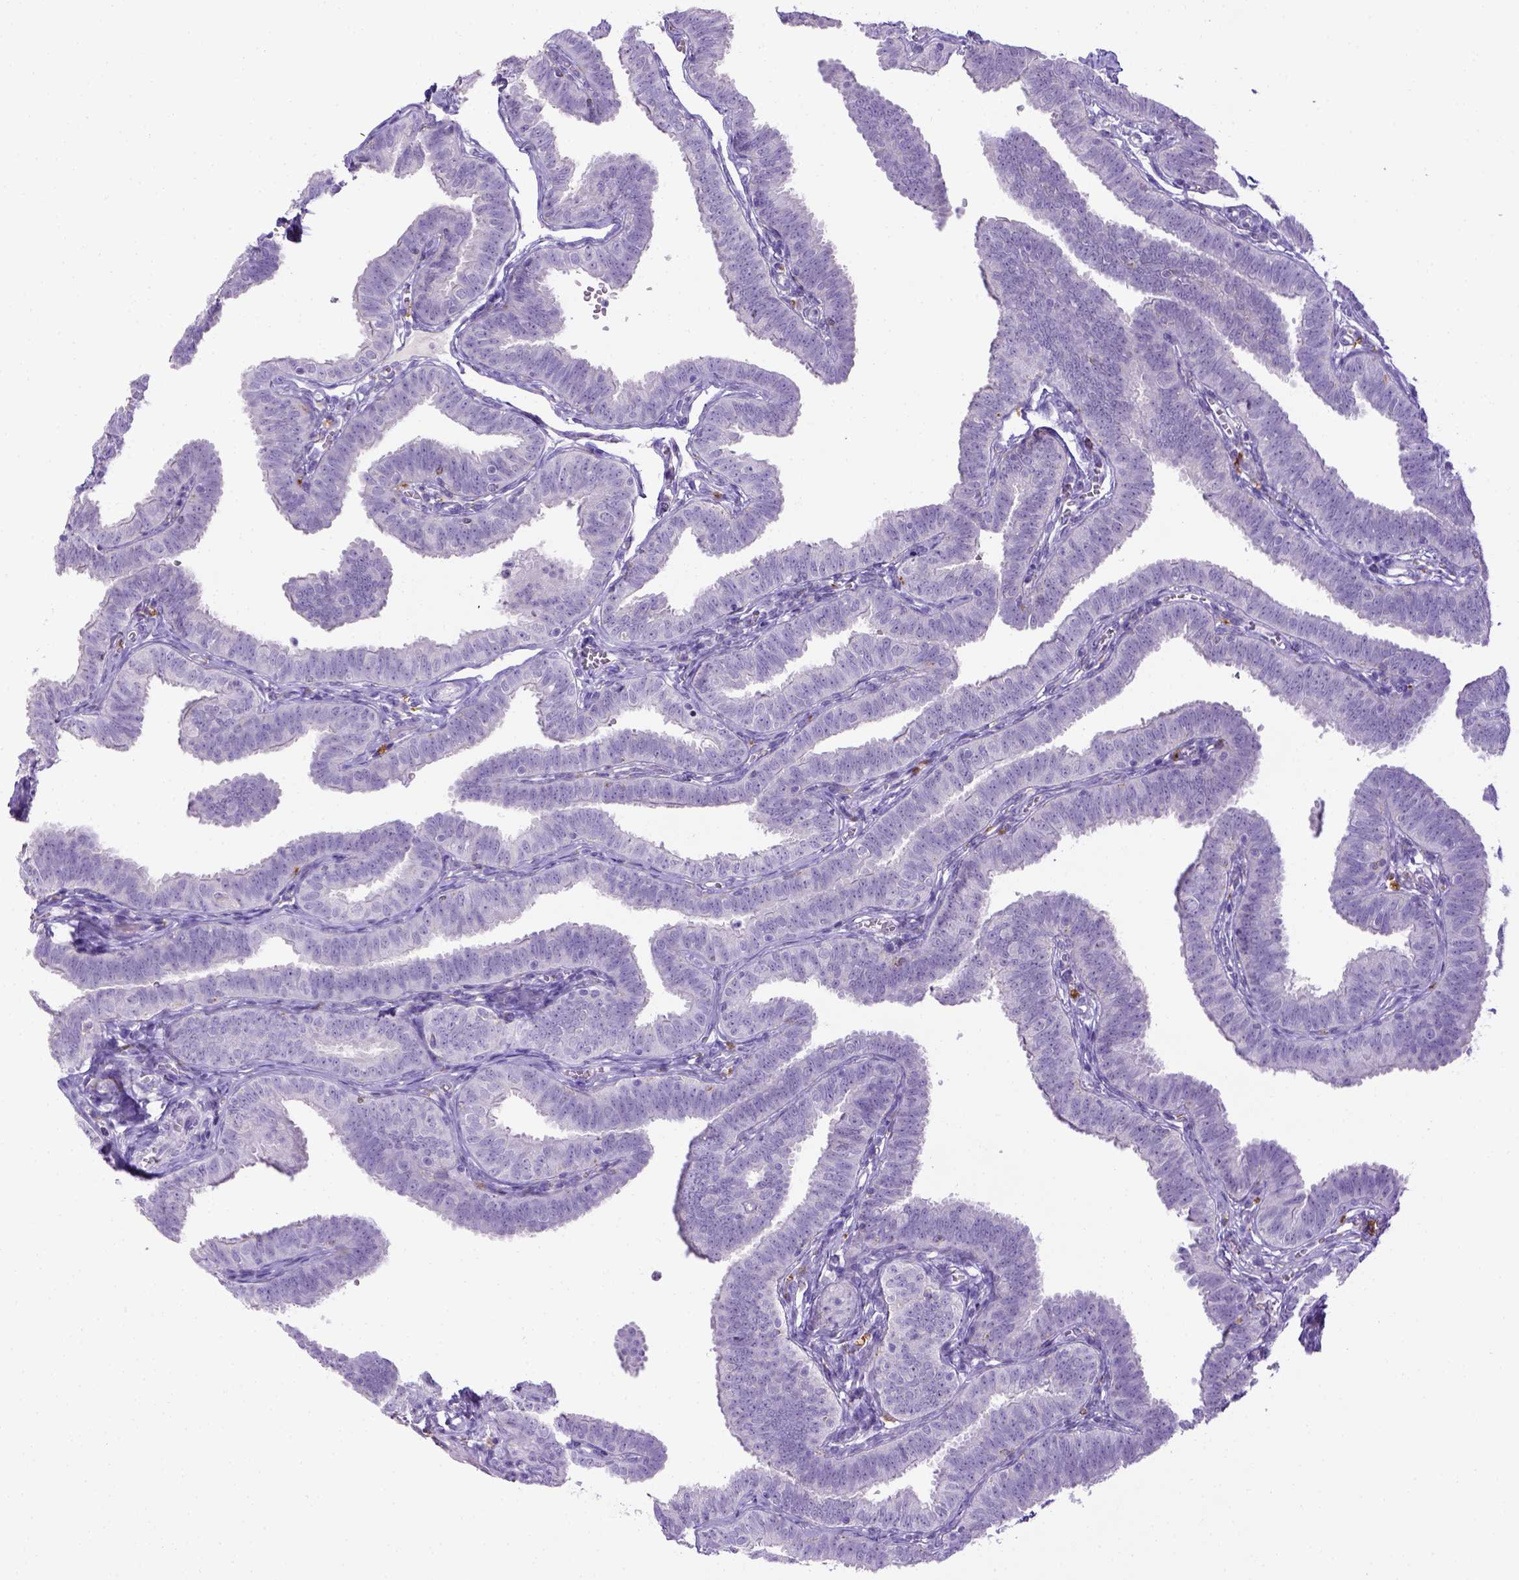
{"staining": {"intensity": "negative", "quantity": "none", "location": "none"}, "tissue": "fallopian tube", "cell_type": "Glandular cells", "image_type": "normal", "snomed": [{"axis": "morphology", "description": "Normal tissue, NOS"}, {"axis": "topography", "description": "Fallopian tube"}], "caption": "Fallopian tube was stained to show a protein in brown. There is no significant expression in glandular cells.", "gene": "CD68", "patient": {"sex": "female", "age": 25}}